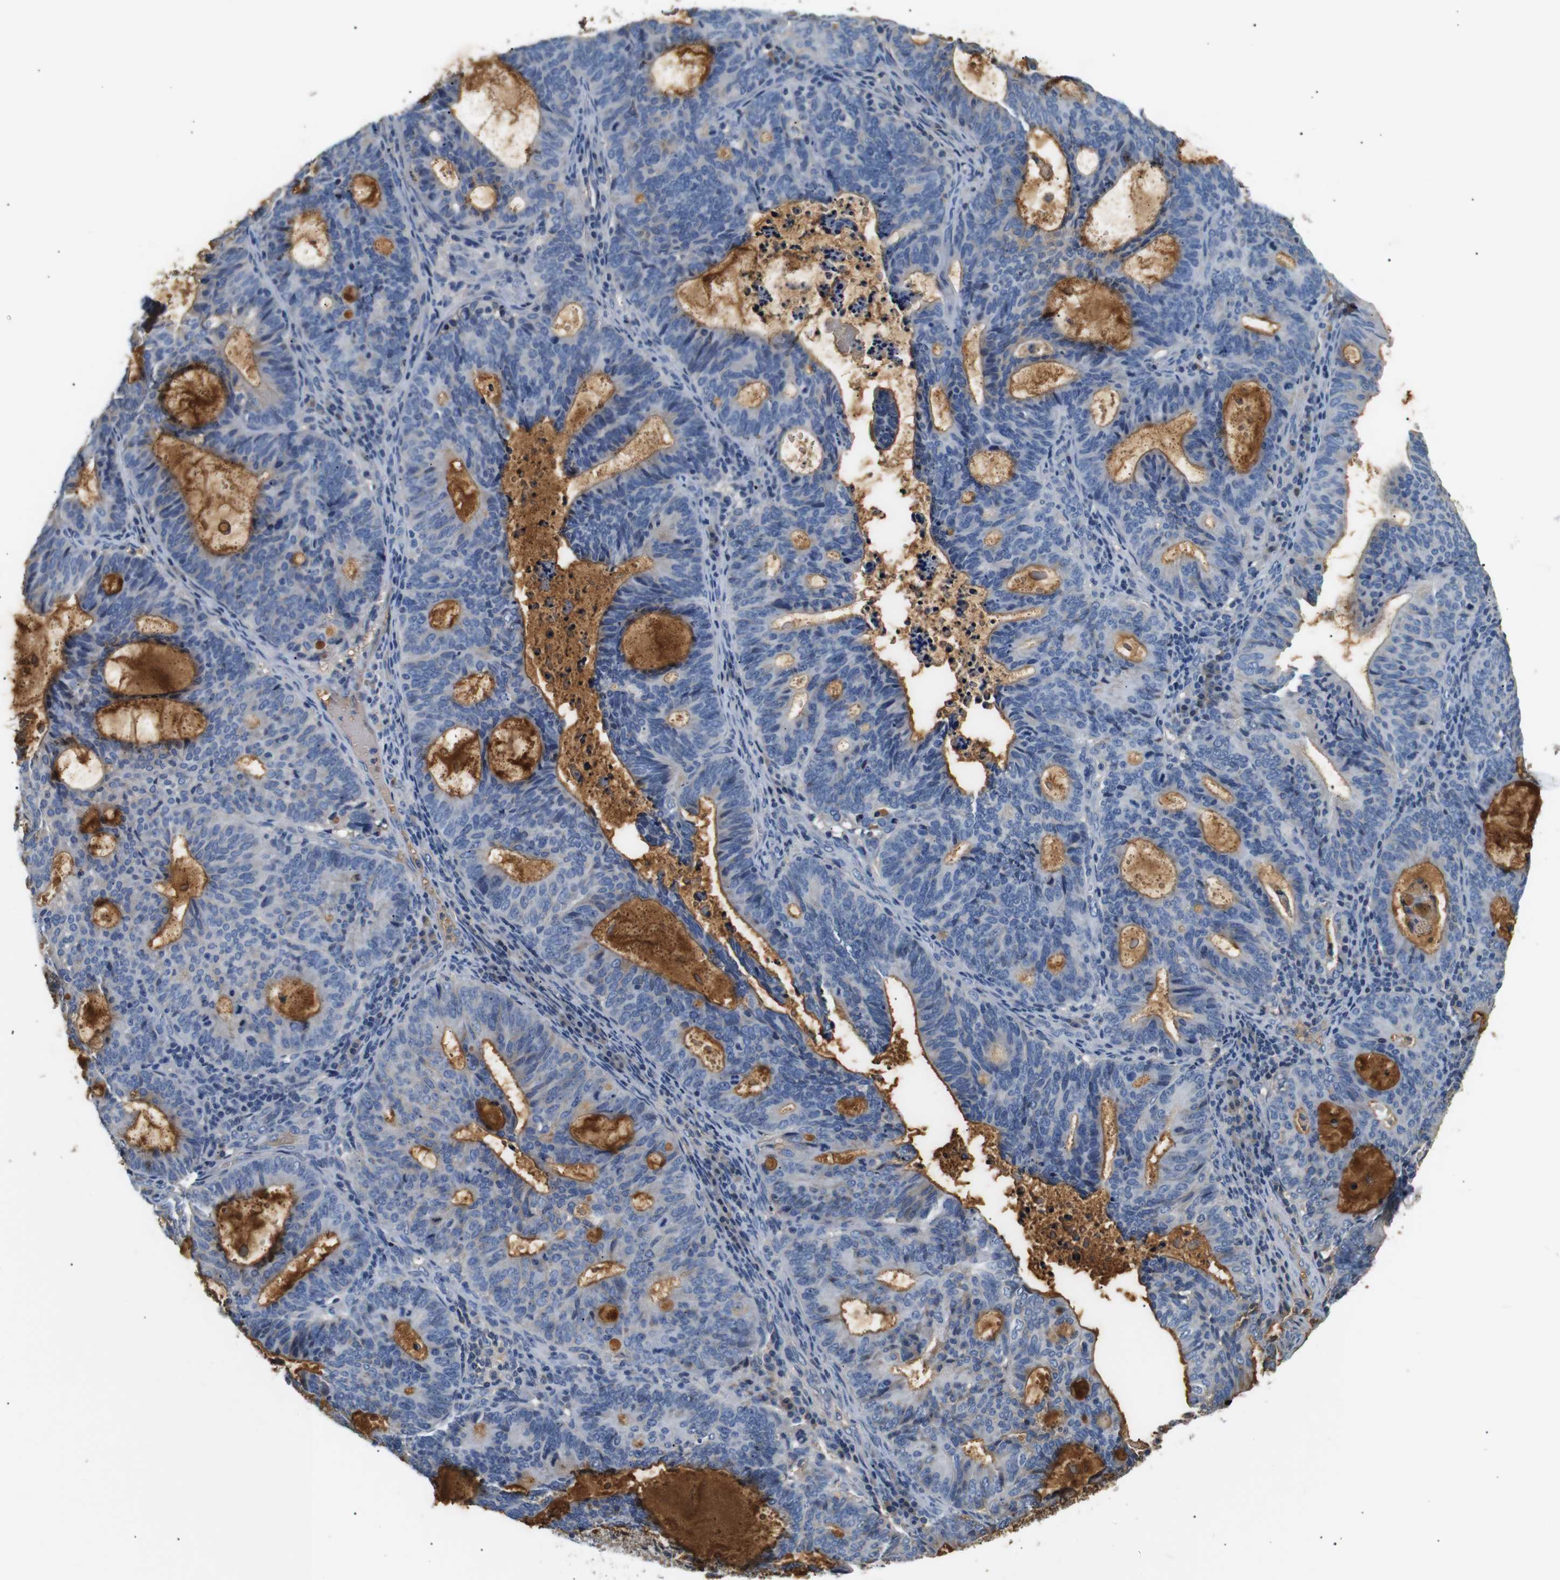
{"staining": {"intensity": "moderate", "quantity": "<25%", "location": "cytoplasmic/membranous"}, "tissue": "endometrial cancer", "cell_type": "Tumor cells", "image_type": "cancer", "snomed": [{"axis": "morphology", "description": "Adenocarcinoma, NOS"}, {"axis": "topography", "description": "Uterus"}], "caption": "Approximately <25% of tumor cells in endometrial cancer show moderate cytoplasmic/membranous protein expression as visualized by brown immunohistochemical staining.", "gene": "LHCGR", "patient": {"sex": "female", "age": 83}}